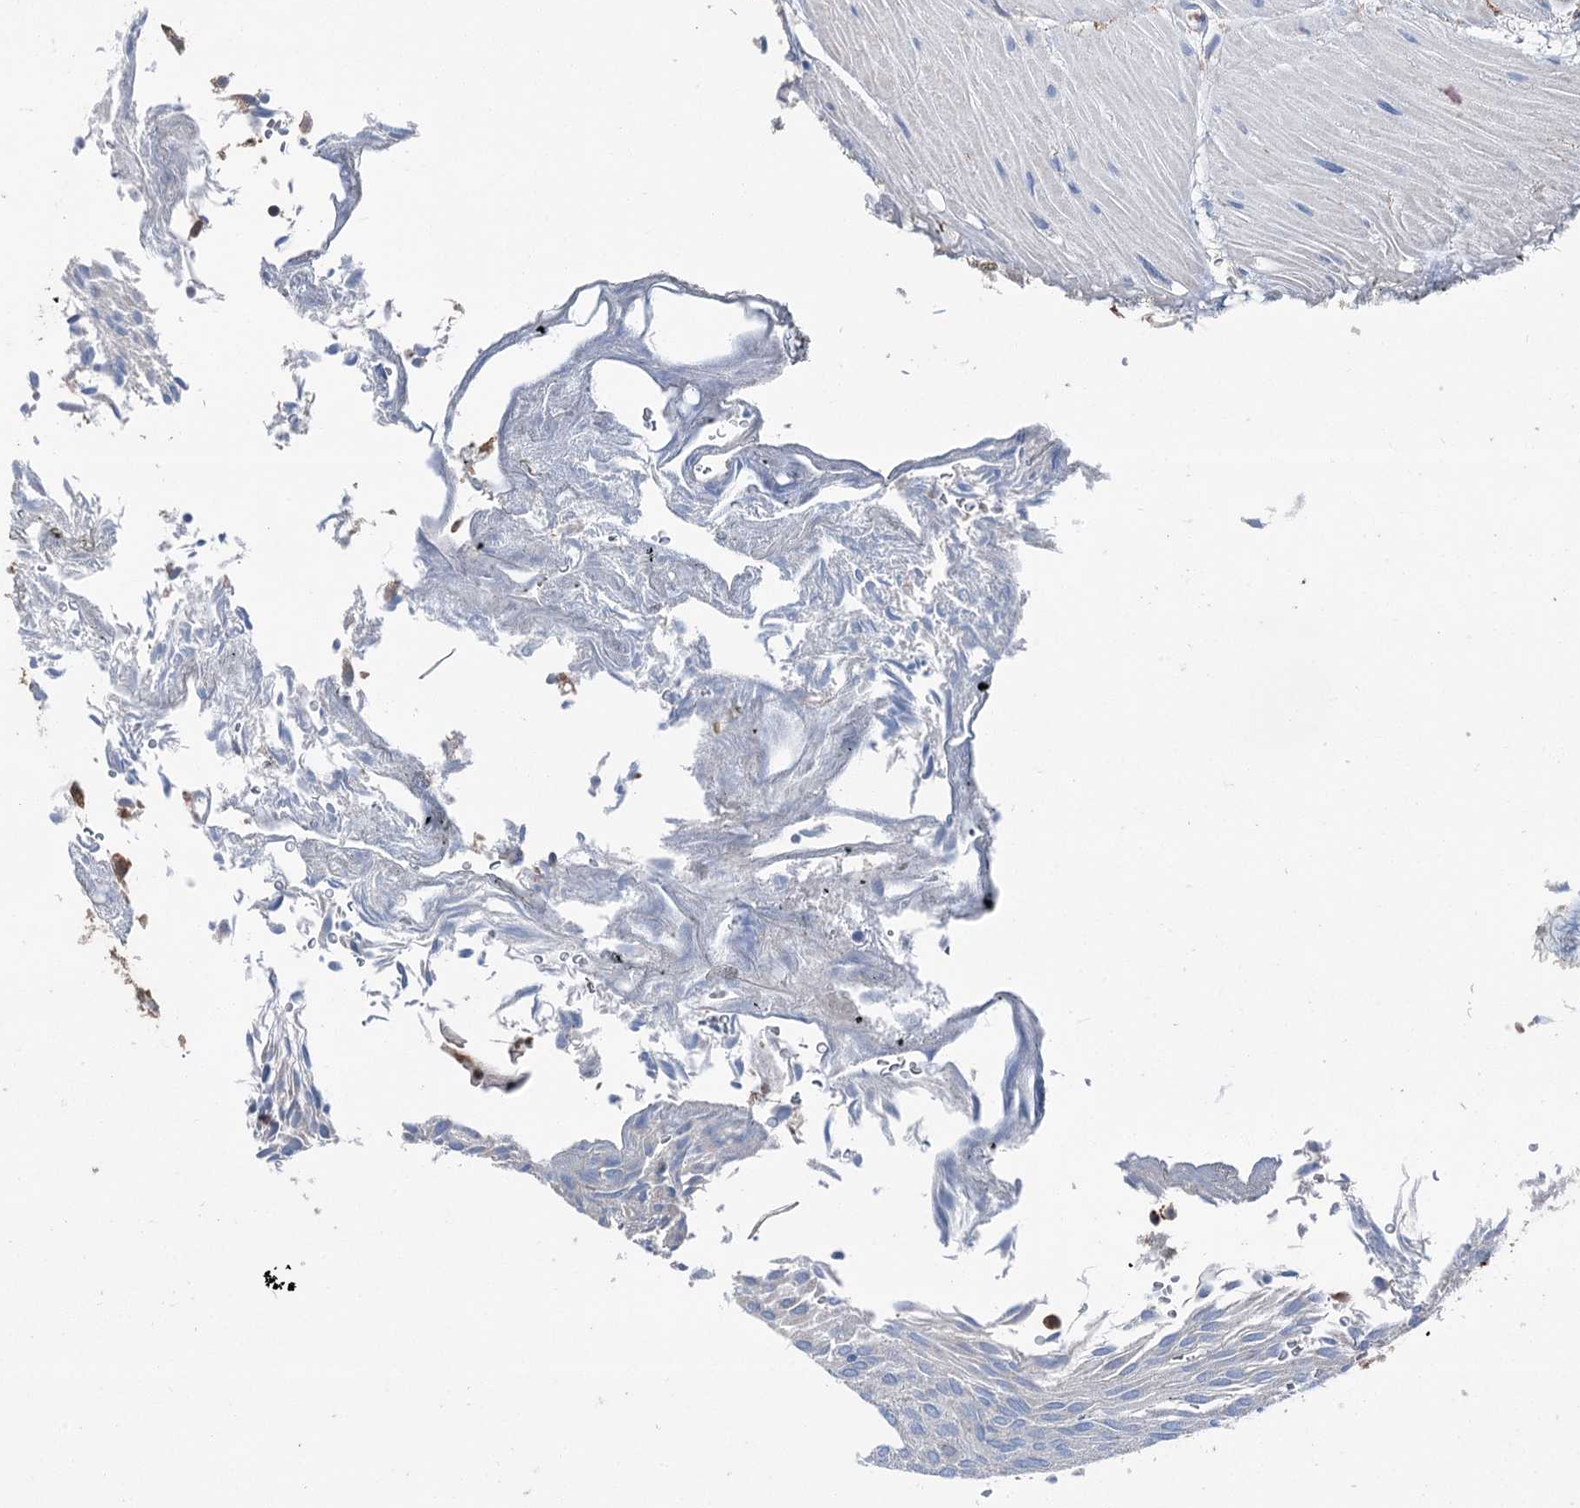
{"staining": {"intensity": "weak", "quantity": "25%-75%", "location": "cytoplasmic/membranous"}, "tissue": "urothelial cancer", "cell_type": "Tumor cells", "image_type": "cancer", "snomed": [{"axis": "morphology", "description": "Urothelial carcinoma, Low grade"}, {"axis": "topography", "description": "Urinary bladder"}], "caption": "Protein expression analysis of human urothelial cancer reveals weak cytoplasmic/membranous positivity in about 25%-75% of tumor cells. (Stains: DAB (3,3'-diaminobenzidine) in brown, nuclei in blue, Microscopy: brightfield microscopy at high magnification).", "gene": "PSMD13", "patient": {"sex": "male", "age": 78}}